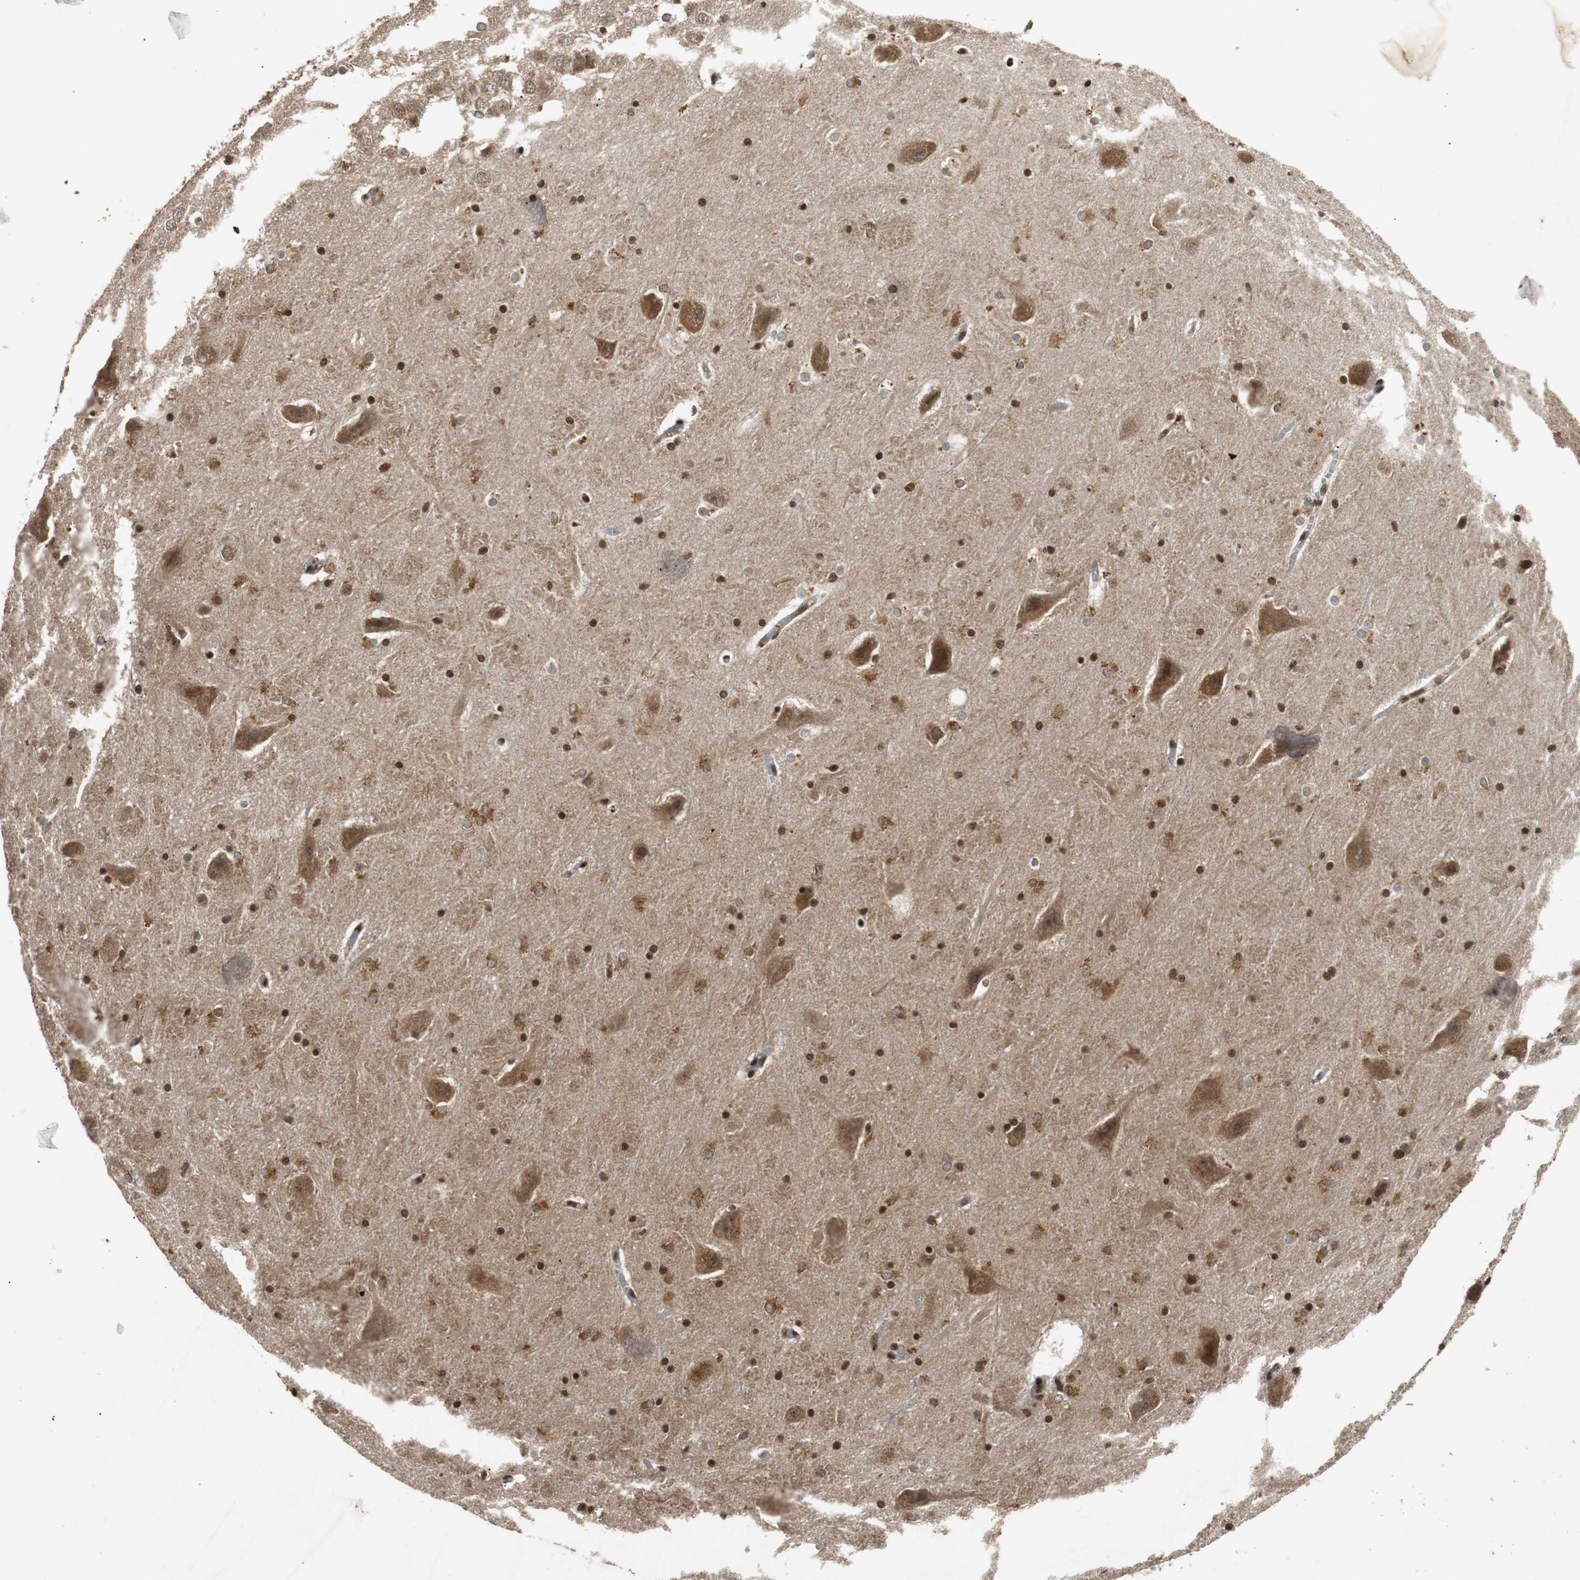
{"staining": {"intensity": "strong", "quantity": ">75%", "location": "nuclear"}, "tissue": "hippocampus", "cell_type": "Glial cells", "image_type": "normal", "snomed": [{"axis": "morphology", "description": "Normal tissue, NOS"}, {"axis": "topography", "description": "Hippocampus"}], "caption": "Human hippocampus stained for a protein (brown) exhibits strong nuclear positive expression in about >75% of glial cells.", "gene": "TAF5", "patient": {"sex": "male", "age": 45}}